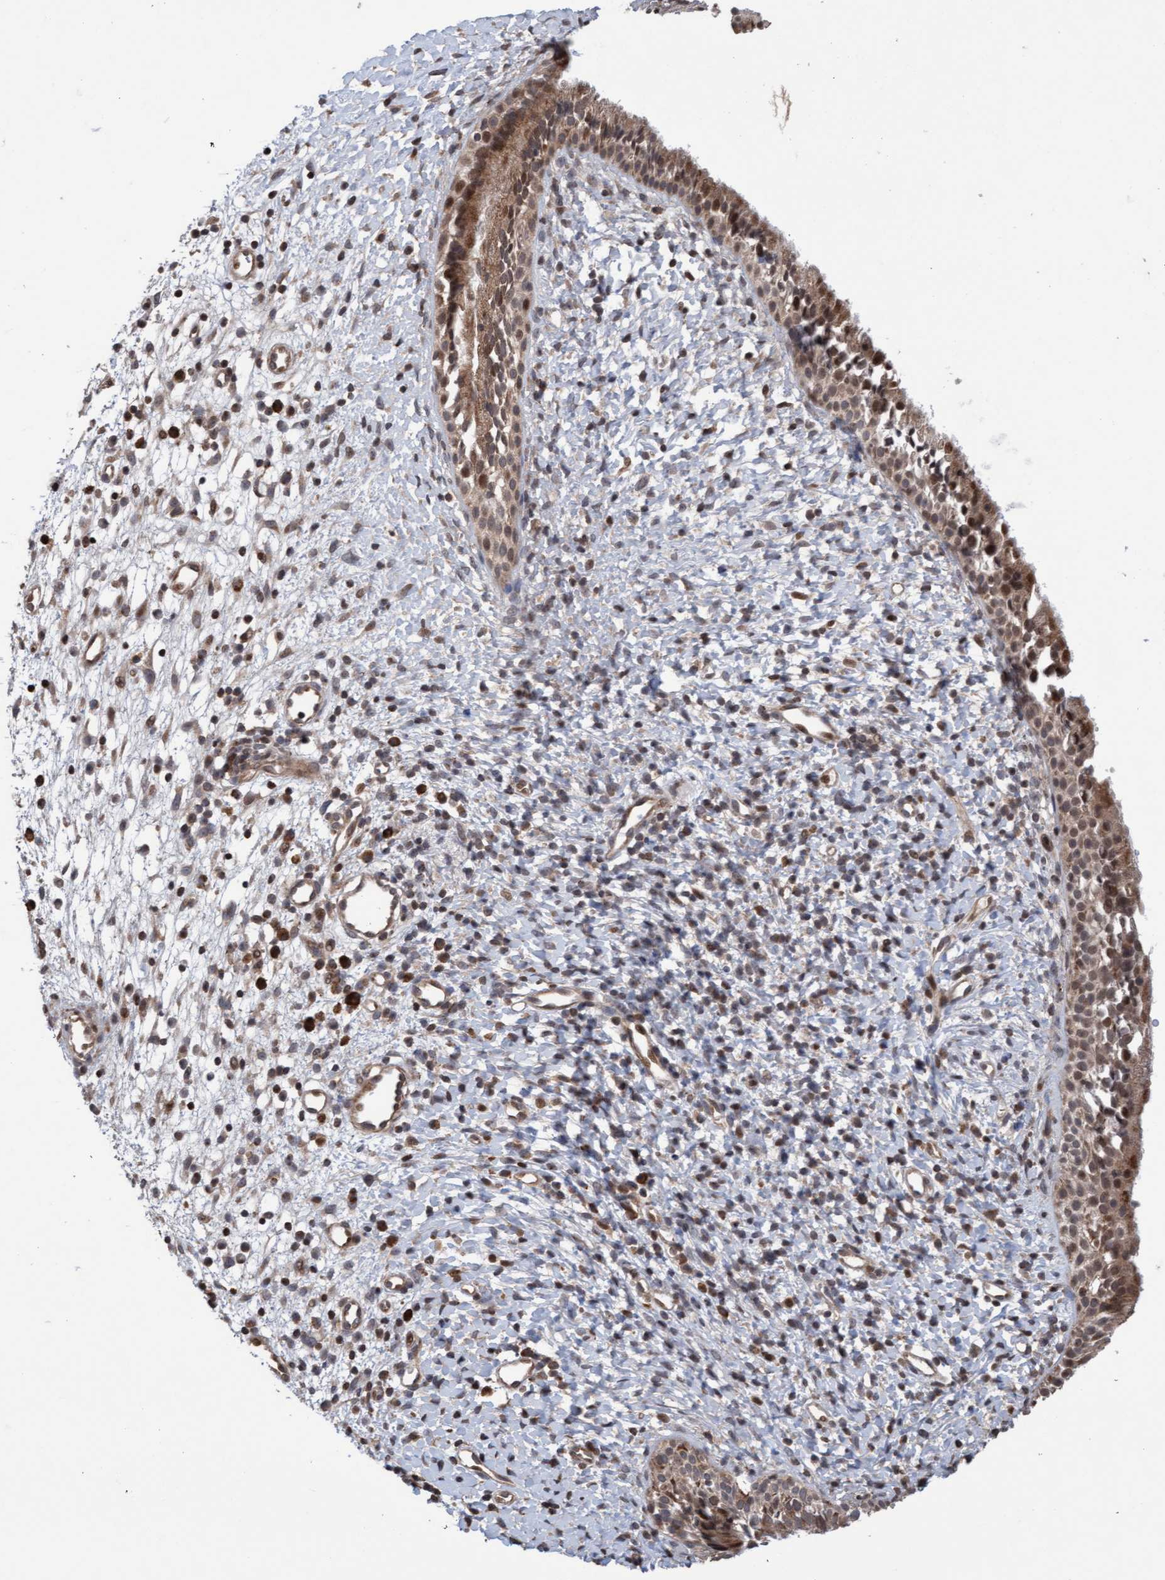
{"staining": {"intensity": "moderate", "quantity": ">75%", "location": "cytoplasmic/membranous"}, "tissue": "nasopharynx", "cell_type": "Respiratory epithelial cells", "image_type": "normal", "snomed": [{"axis": "morphology", "description": "Normal tissue, NOS"}, {"axis": "topography", "description": "Nasopharynx"}], "caption": "Nasopharynx stained for a protein (brown) exhibits moderate cytoplasmic/membranous positive positivity in about >75% of respiratory epithelial cells.", "gene": "PECR", "patient": {"sex": "male", "age": 22}}